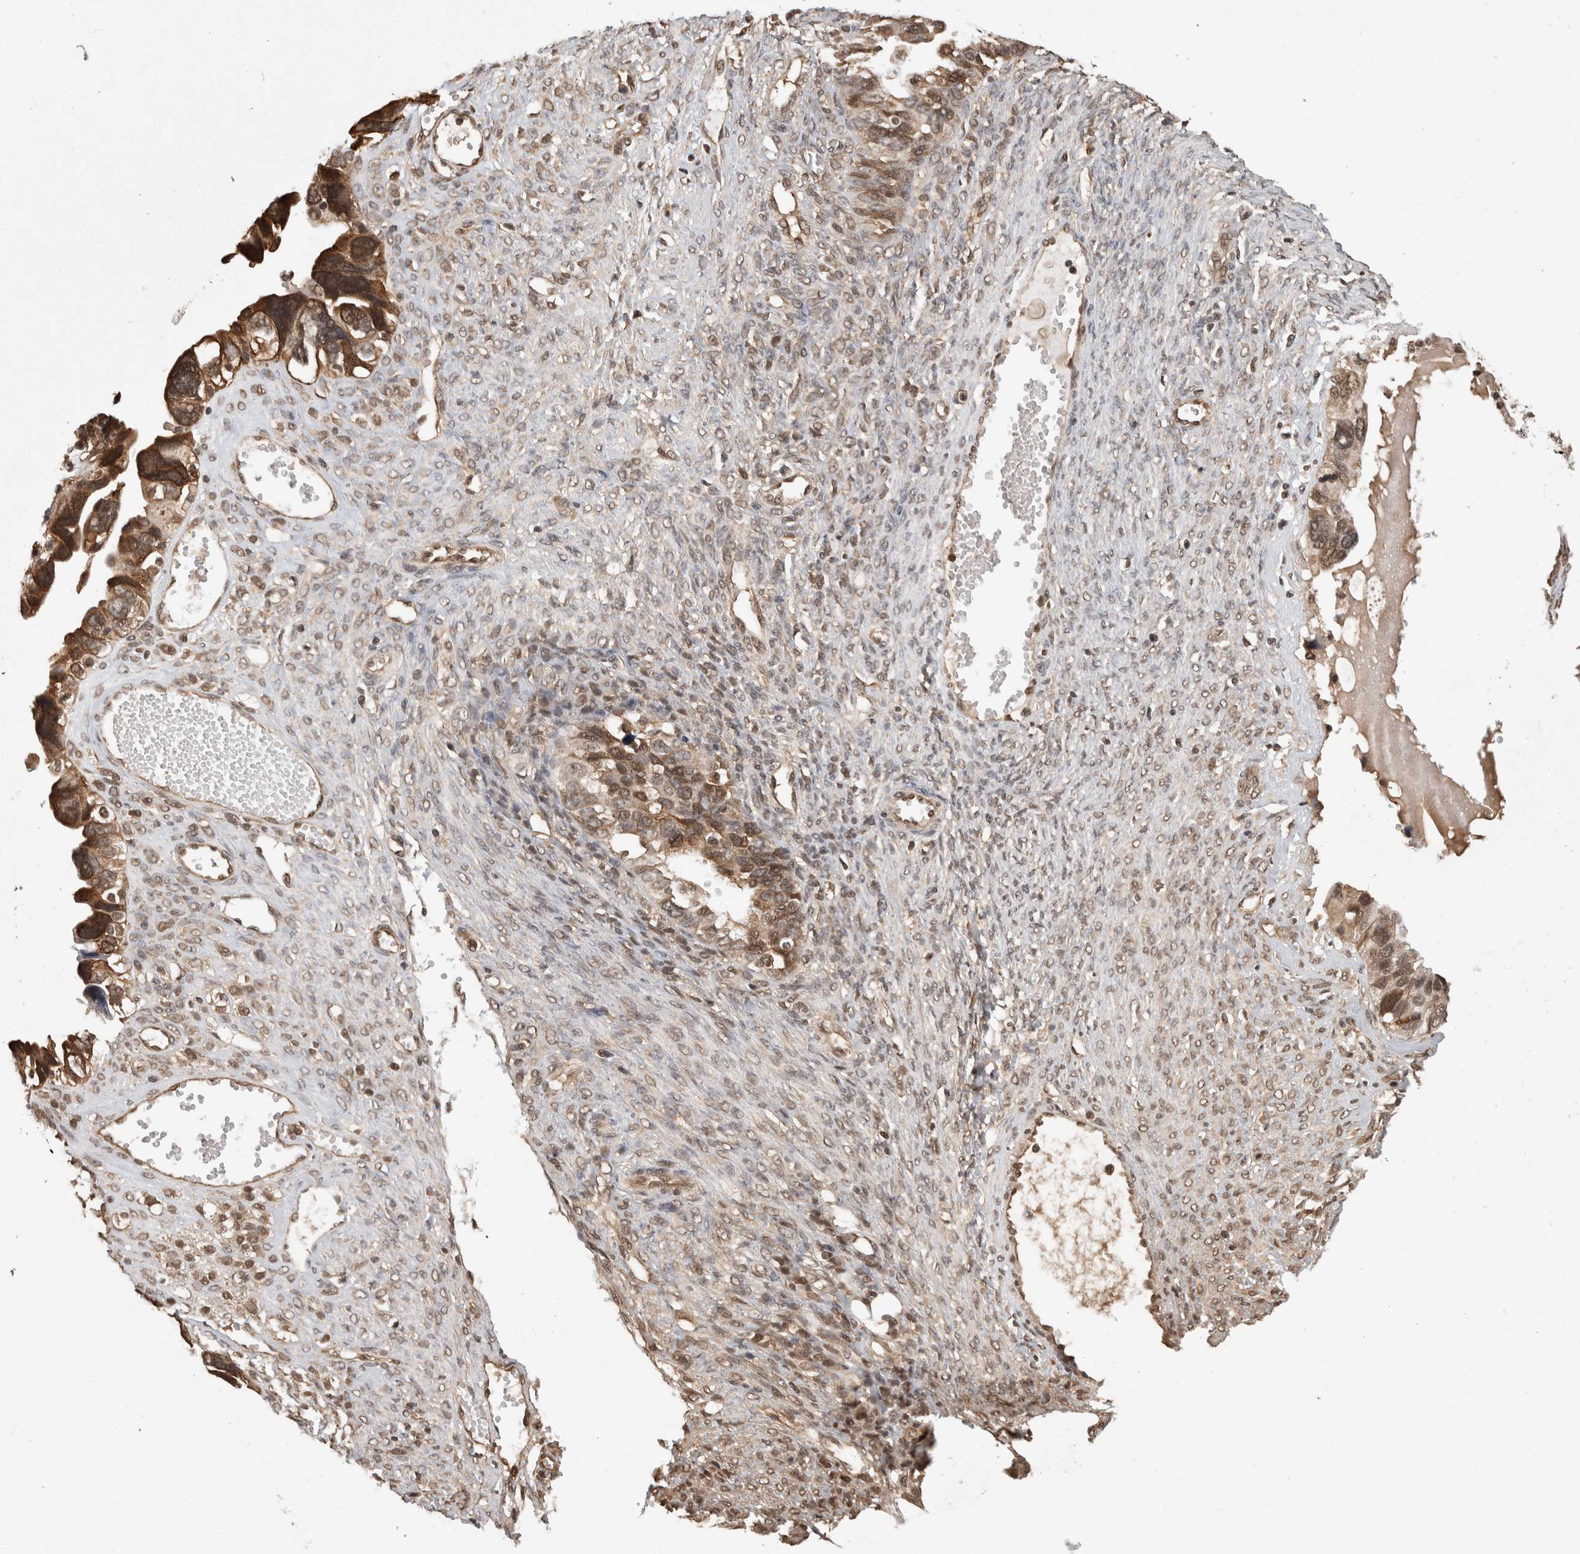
{"staining": {"intensity": "strong", "quantity": ">75%", "location": "cytoplasmic/membranous,nuclear"}, "tissue": "ovarian cancer", "cell_type": "Tumor cells", "image_type": "cancer", "snomed": [{"axis": "morphology", "description": "Cystadenocarcinoma, serous, NOS"}, {"axis": "topography", "description": "Ovary"}], "caption": "Immunohistochemical staining of human serous cystadenocarcinoma (ovarian) exhibits high levels of strong cytoplasmic/membranous and nuclear staining in about >75% of tumor cells. The staining is performed using DAB (3,3'-diaminobenzidine) brown chromogen to label protein expression. The nuclei are counter-stained blue using hematoxylin.", "gene": "ZNF592", "patient": {"sex": "female", "age": 79}}